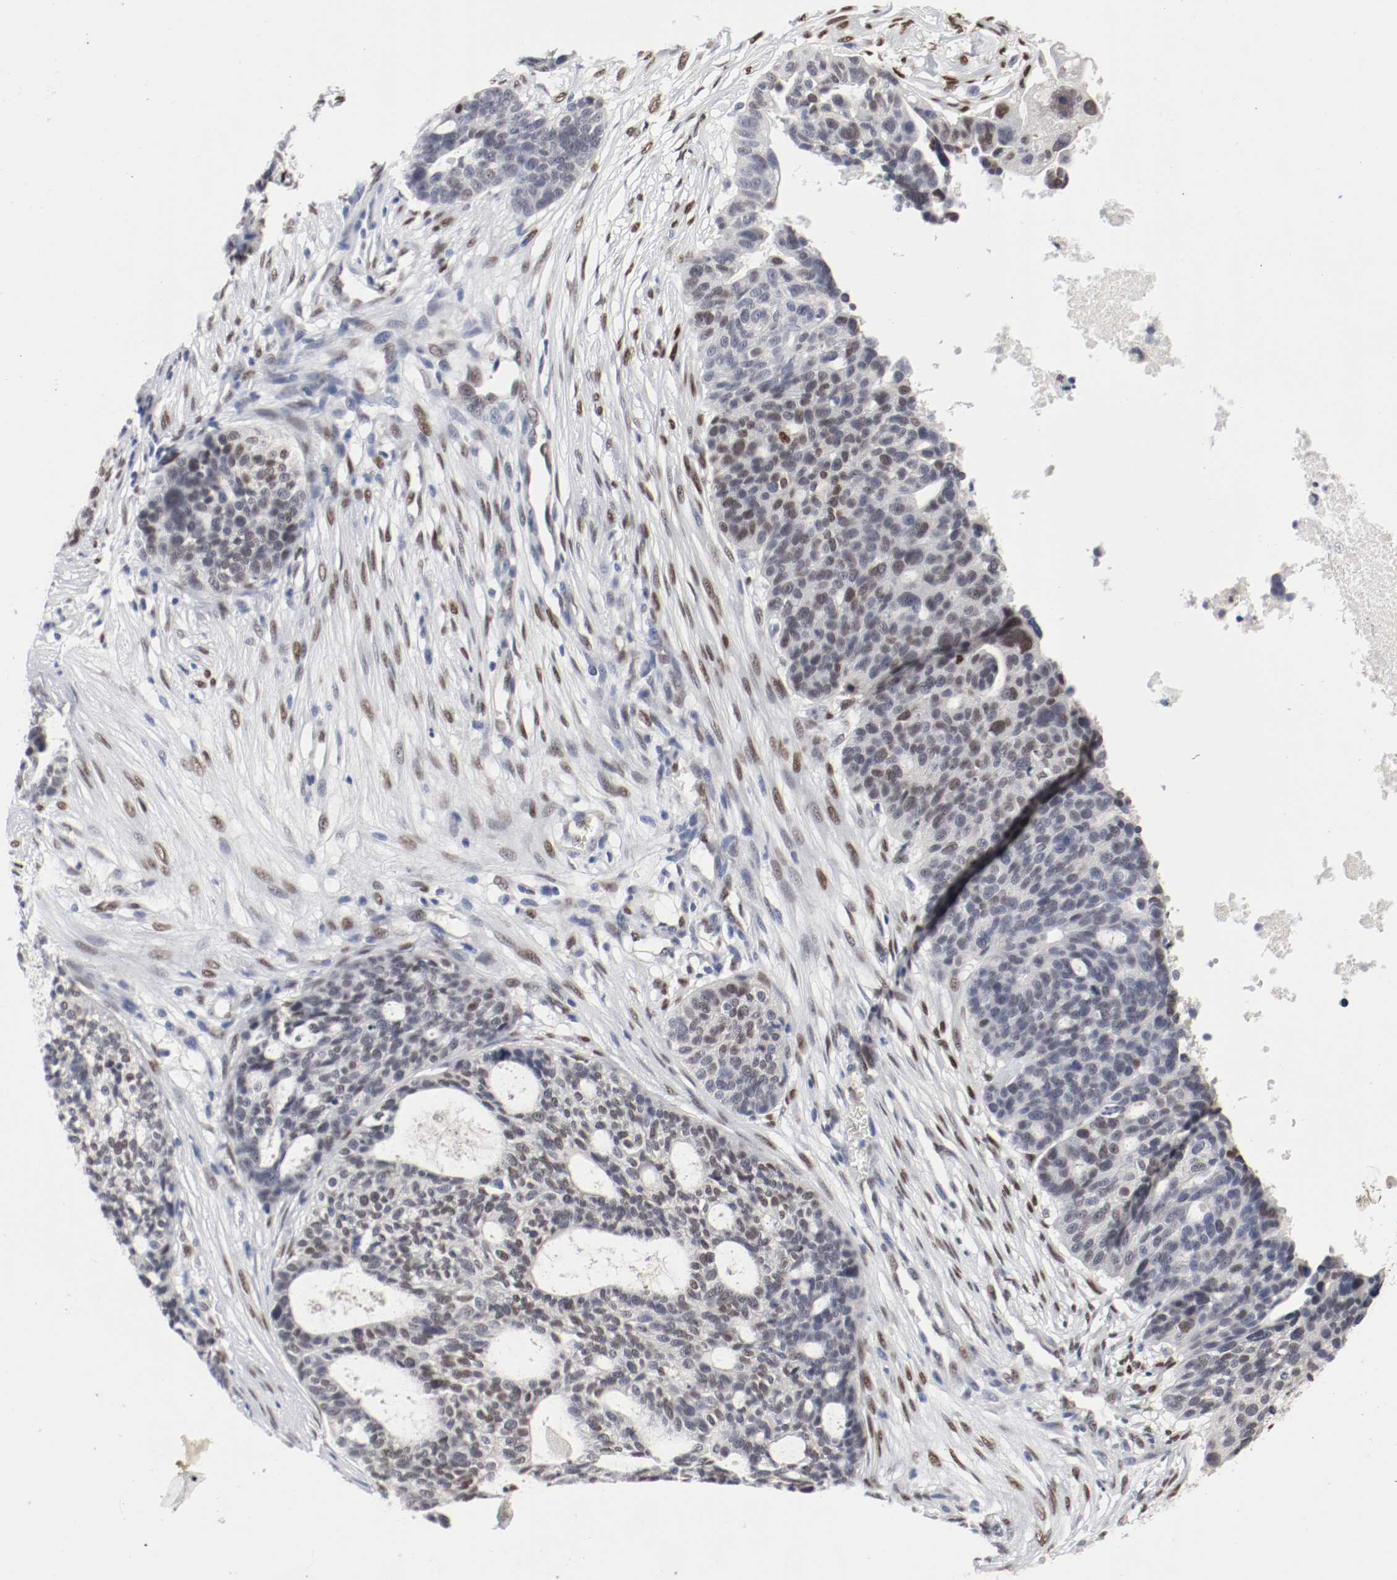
{"staining": {"intensity": "moderate", "quantity": "<25%", "location": "nuclear"}, "tissue": "ovarian cancer", "cell_type": "Tumor cells", "image_type": "cancer", "snomed": [{"axis": "morphology", "description": "Cystadenocarcinoma, serous, NOS"}, {"axis": "topography", "description": "Ovary"}], "caption": "Immunohistochemical staining of serous cystadenocarcinoma (ovarian) displays low levels of moderate nuclear positivity in about <25% of tumor cells.", "gene": "FOSL2", "patient": {"sex": "female", "age": 59}}